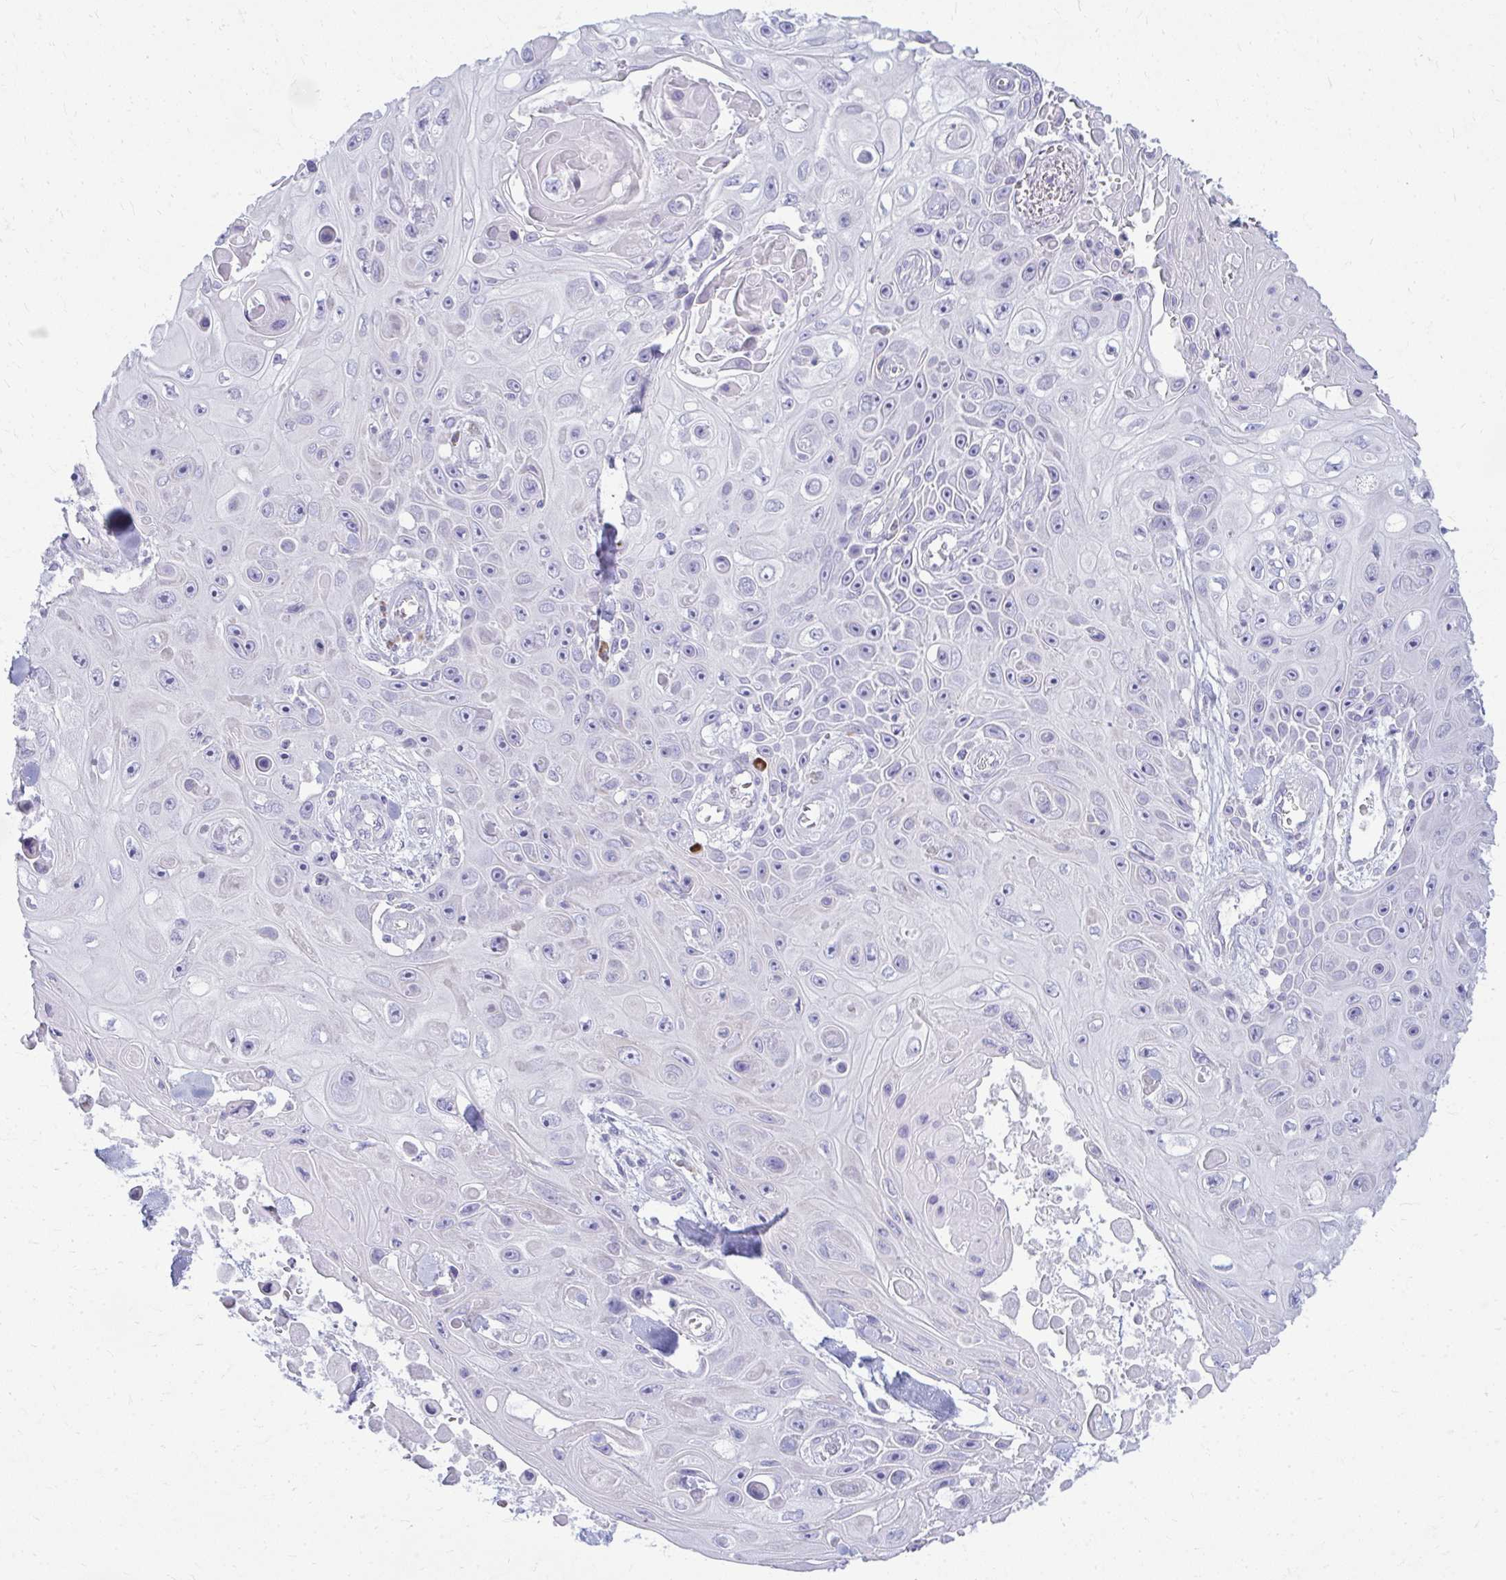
{"staining": {"intensity": "negative", "quantity": "none", "location": "none"}, "tissue": "skin cancer", "cell_type": "Tumor cells", "image_type": "cancer", "snomed": [{"axis": "morphology", "description": "Squamous cell carcinoma, NOS"}, {"axis": "topography", "description": "Skin"}], "caption": "Protein analysis of squamous cell carcinoma (skin) reveals no significant staining in tumor cells.", "gene": "TSPEAR", "patient": {"sex": "male", "age": 82}}